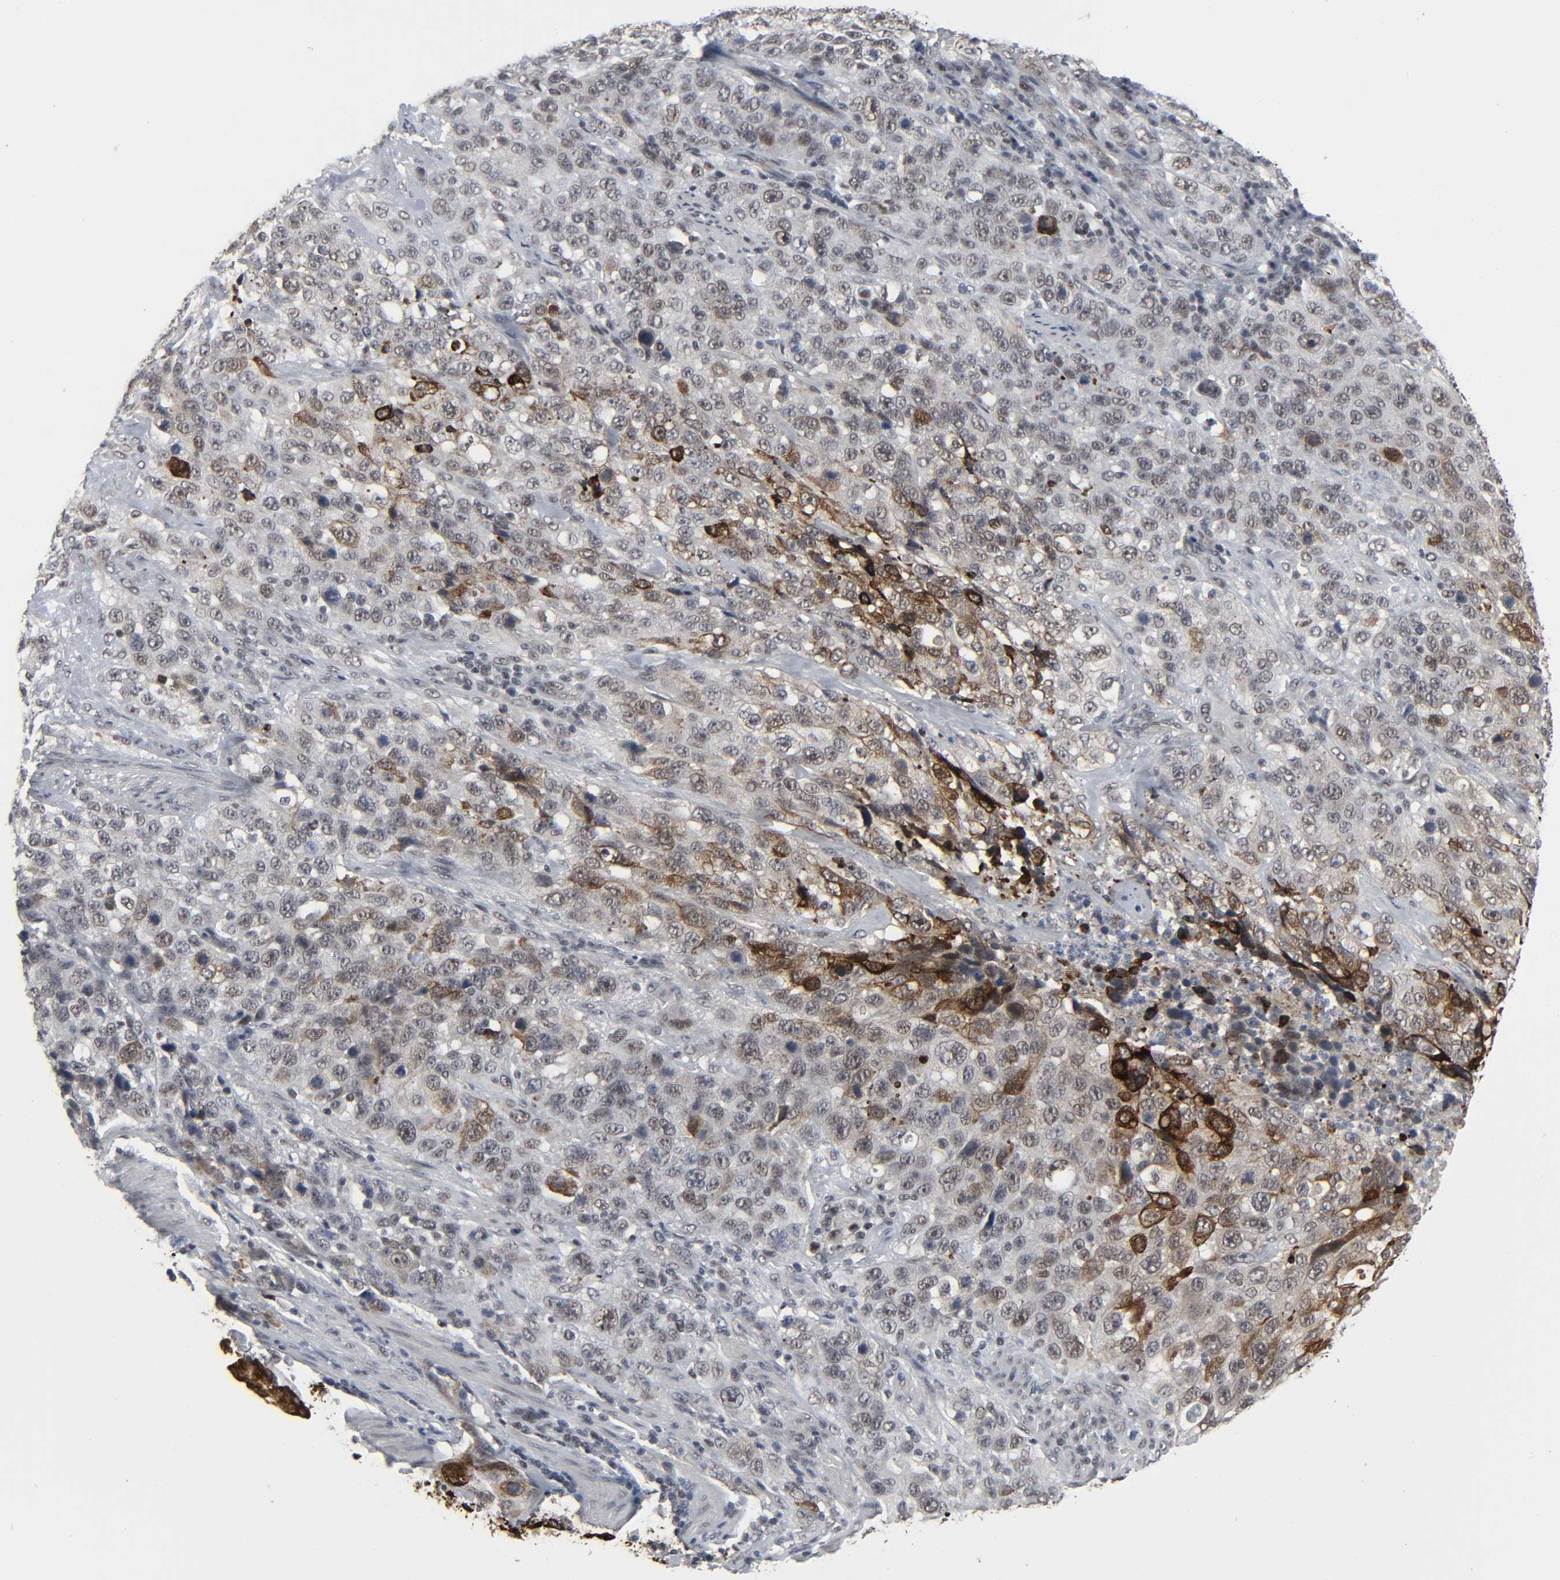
{"staining": {"intensity": "strong", "quantity": "<25%", "location": "cytoplasmic/membranous"}, "tissue": "stomach cancer", "cell_type": "Tumor cells", "image_type": "cancer", "snomed": [{"axis": "morphology", "description": "Normal tissue, NOS"}, {"axis": "morphology", "description": "Adenocarcinoma, NOS"}, {"axis": "topography", "description": "Stomach"}], "caption": "This micrograph shows immunohistochemistry staining of human stomach adenocarcinoma, with medium strong cytoplasmic/membranous positivity in about <25% of tumor cells.", "gene": "MUC1", "patient": {"sex": "male", "age": 48}}